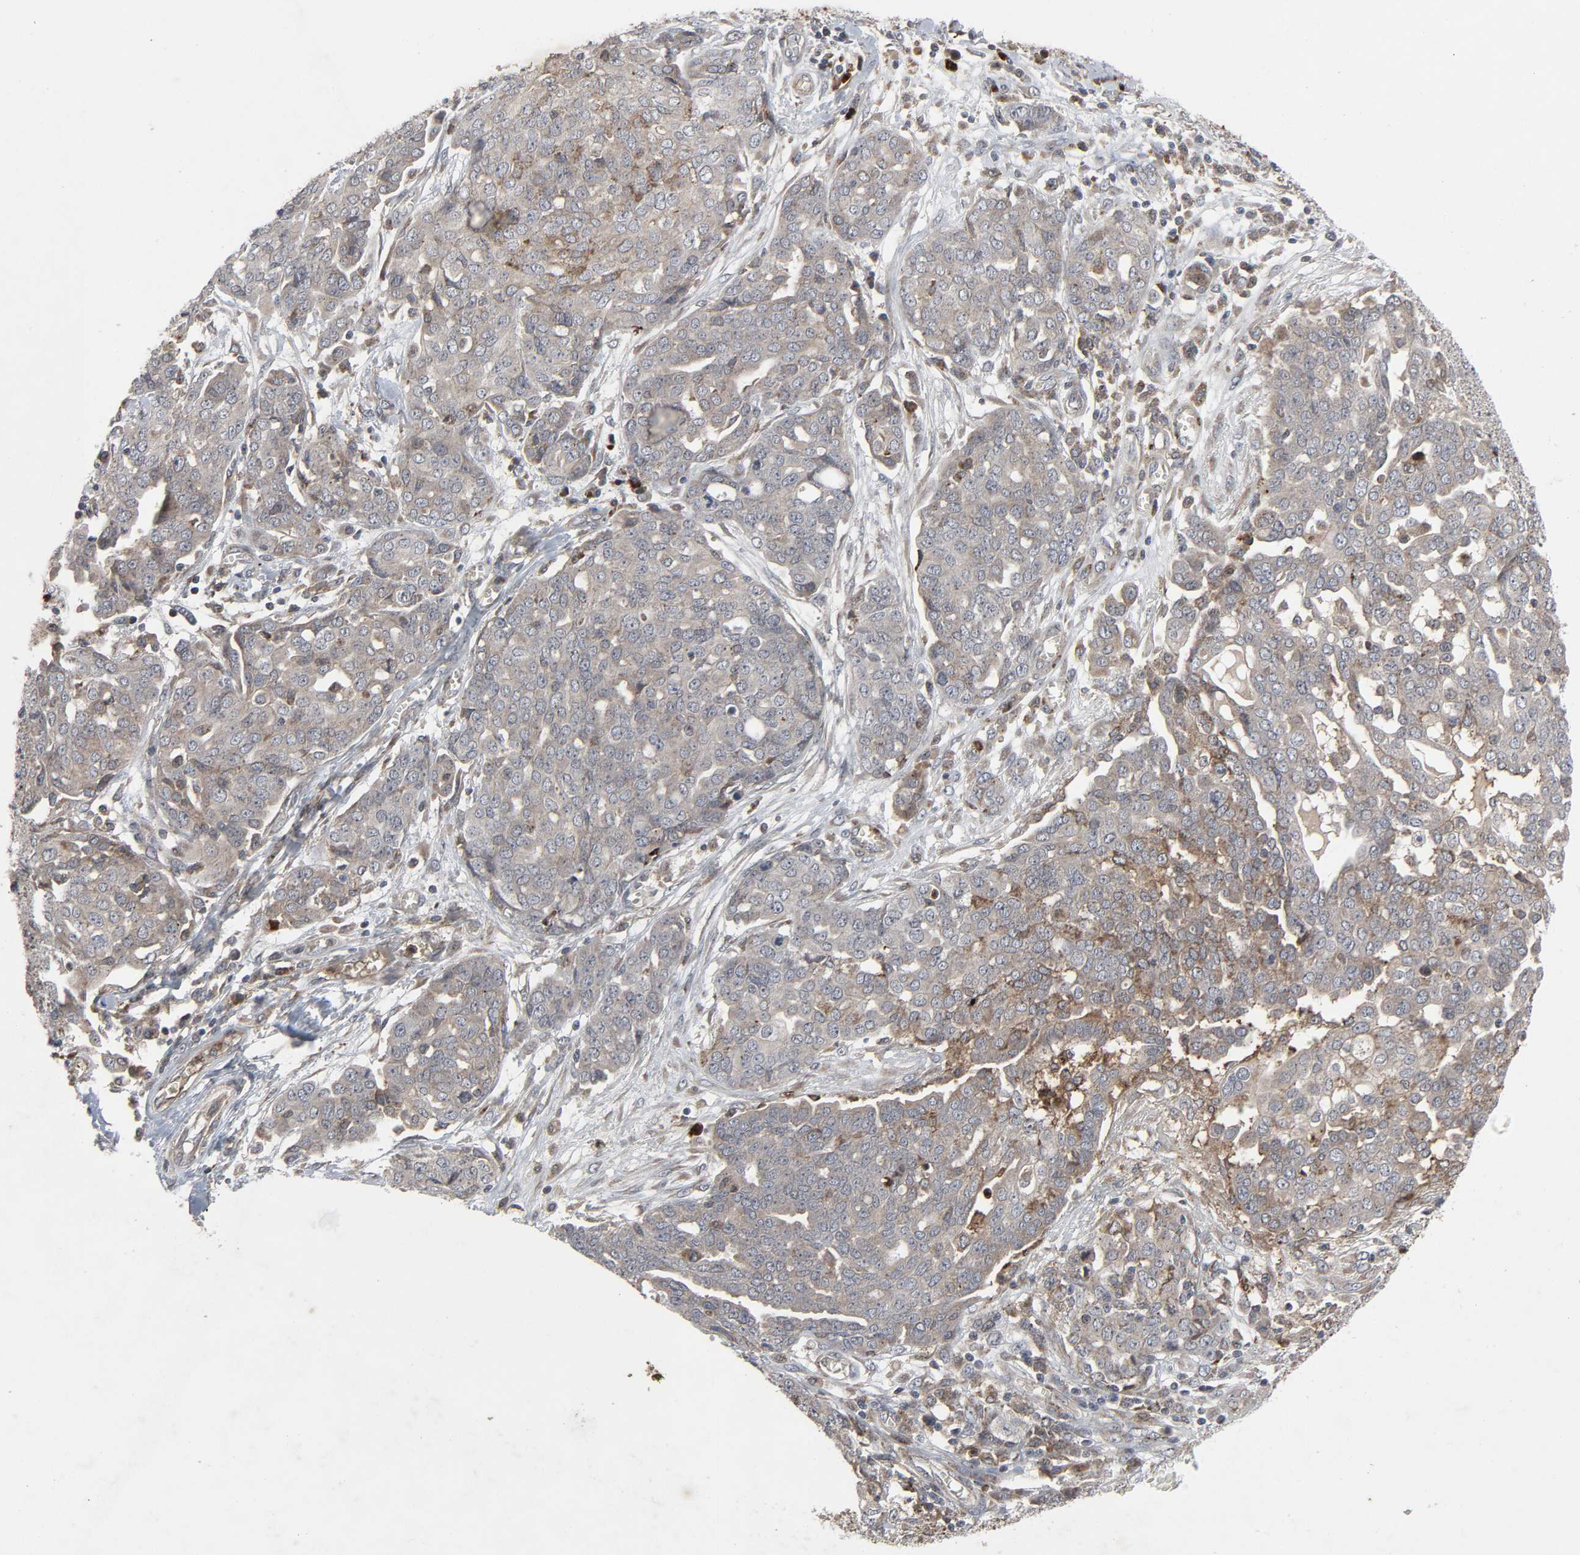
{"staining": {"intensity": "weak", "quantity": ">75%", "location": "cytoplasmic/membranous"}, "tissue": "ovarian cancer", "cell_type": "Tumor cells", "image_type": "cancer", "snomed": [{"axis": "morphology", "description": "Cystadenocarcinoma, serous, NOS"}, {"axis": "topography", "description": "Soft tissue"}, {"axis": "topography", "description": "Ovary"}], "caption": "Immunohistochemistry photomicrograph of neoplastic tissue: human serous cystadenocarcinoma (ovarian) stained using IHC demonstrates low levels of weak protein expression localized specifically in the cytoplasmic/membranous of tumor cells, appearing as a cytoplasmic/membranous brown color.", "gene": "ADCY4", "patient": {"sex": "female", "age": 57}}